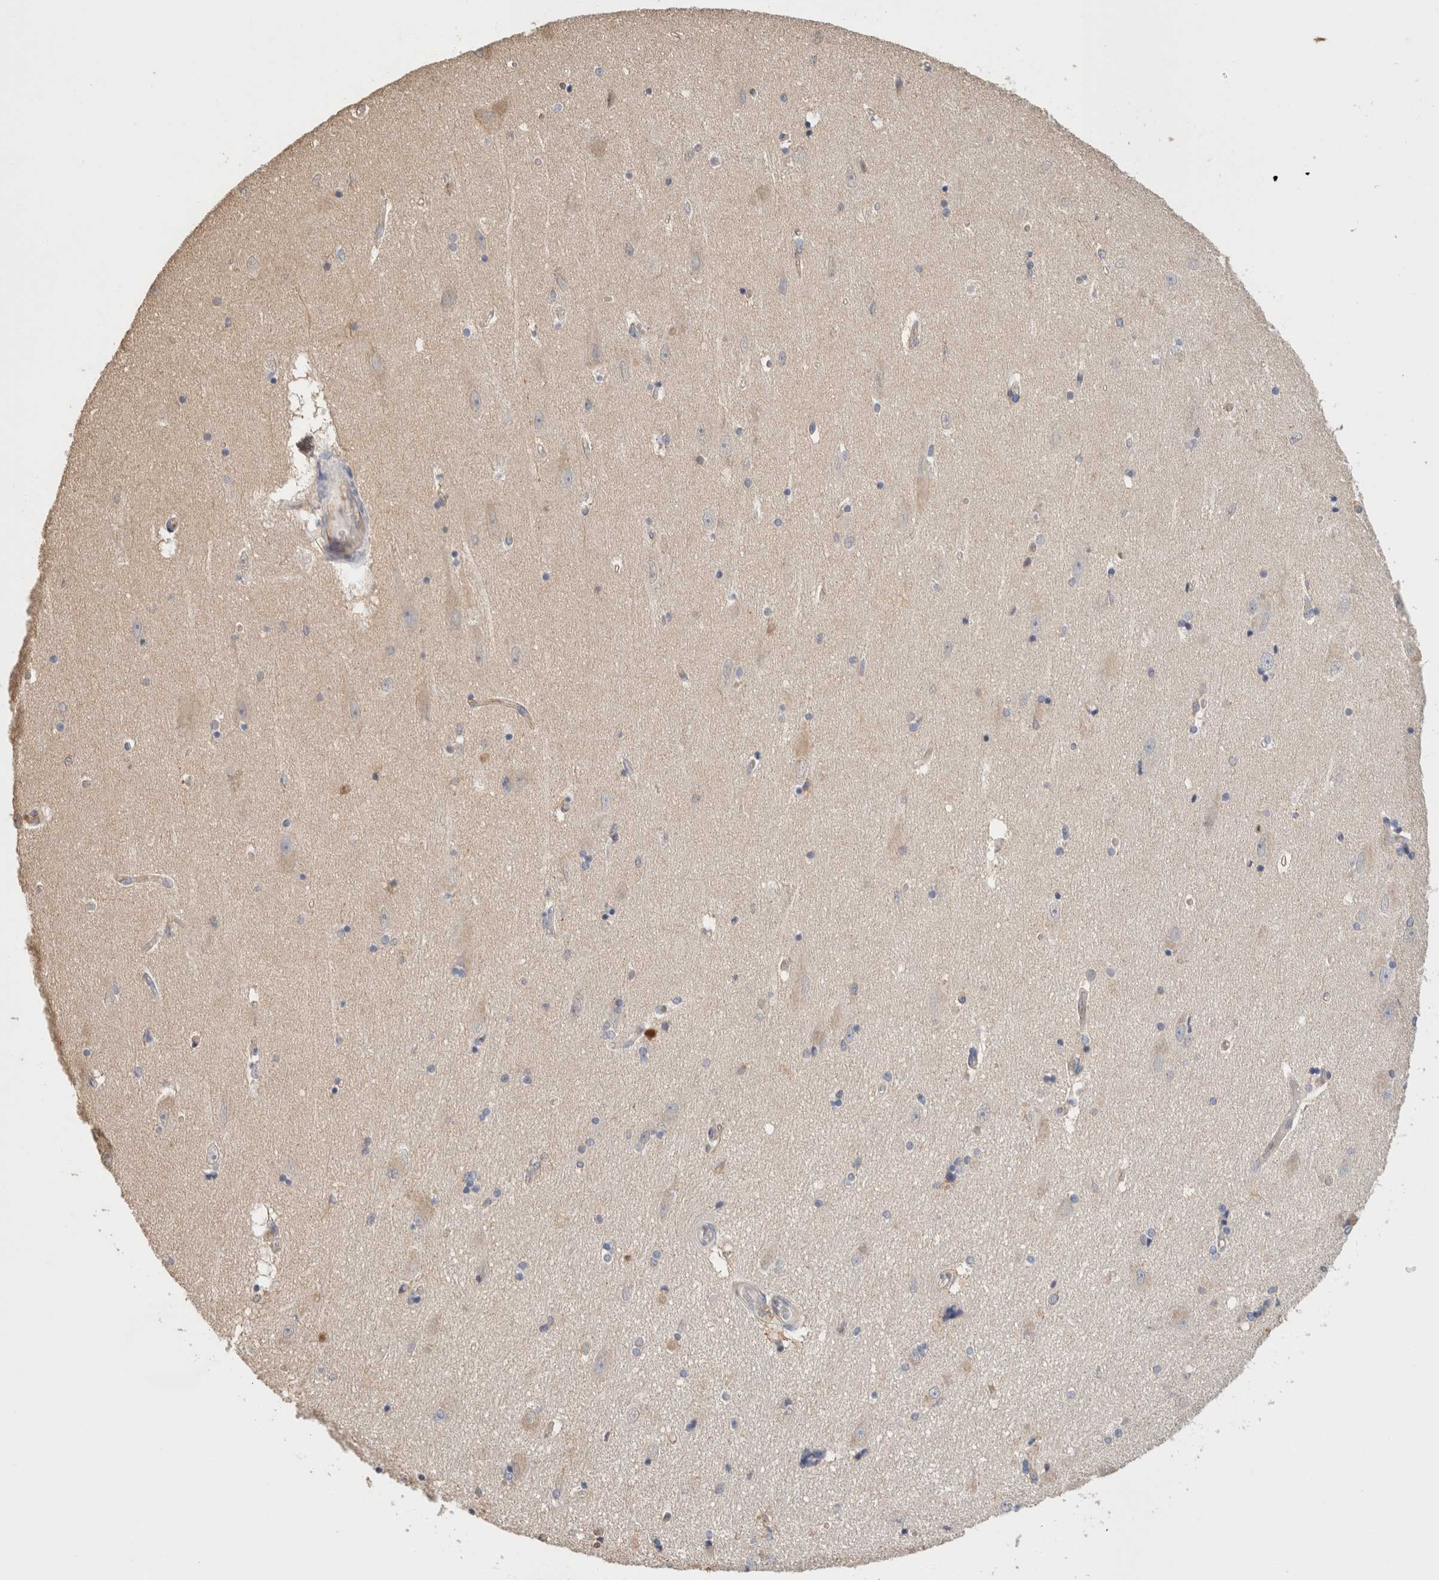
{"staining": {"intensity": "weak", "quantity": "<25%", "location": "cytoplasmic/membranous"}, "tissue": "hippocampus", "cell_type": "Glial cells", "image_type": "normal", "snomed": [{"axis": "morphology", "description": "Normal tissue, NOS"}, {"axis": "topography", "description": "Hippocampus"}], "caption": "The immunohistochemistry (IHC) histopathology image has no significant expression in glial cells of hippocampus. (Immunohistochemistry (ihc), brightfield microscopy, high magnification).", "gene": "CFAP418", "patient": {"sex": "female", "age": 54}}